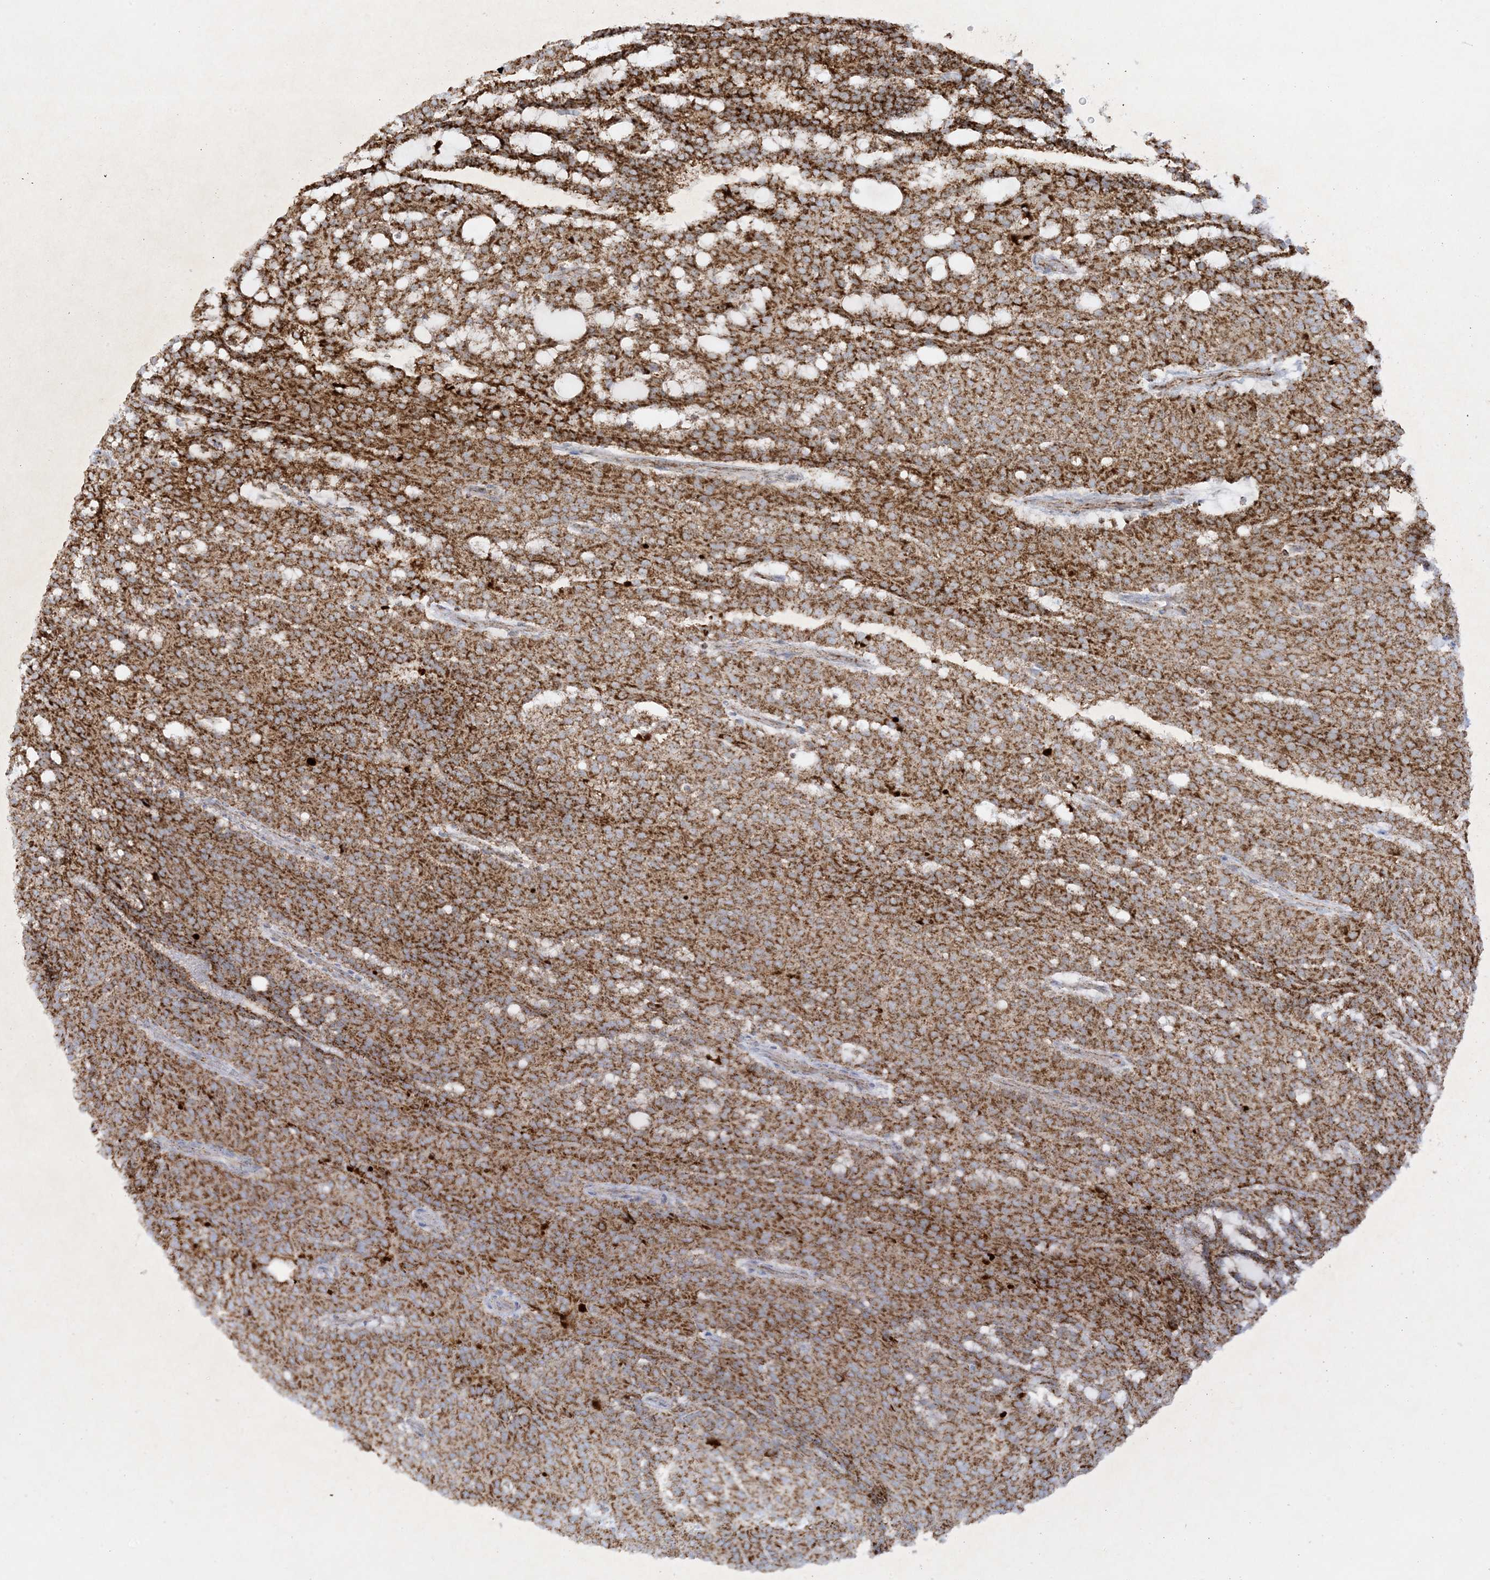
{"staining": {"intensity": "strong", "quantity": ">75%", "location": "cytoplasmic/membranous"}, "tissue": "renal cancer", "cell_type": "Tumor cells", "image_type": "cancer", "snomed": [{"axis": "morphology", "description": "Adenocarcinoma, NOS"}, {"axis": "topography", "description": "Kidney"}], "caption": "Immunohistochemistry (IHC) (DAB) staining of human adenocarcinoma (renal) shows strong cytoplasmic/membranous protein staining in approximately >75% of tumor cells.", "gene": "MRPS36", "patient": {"sex": "male", "age": 63}}